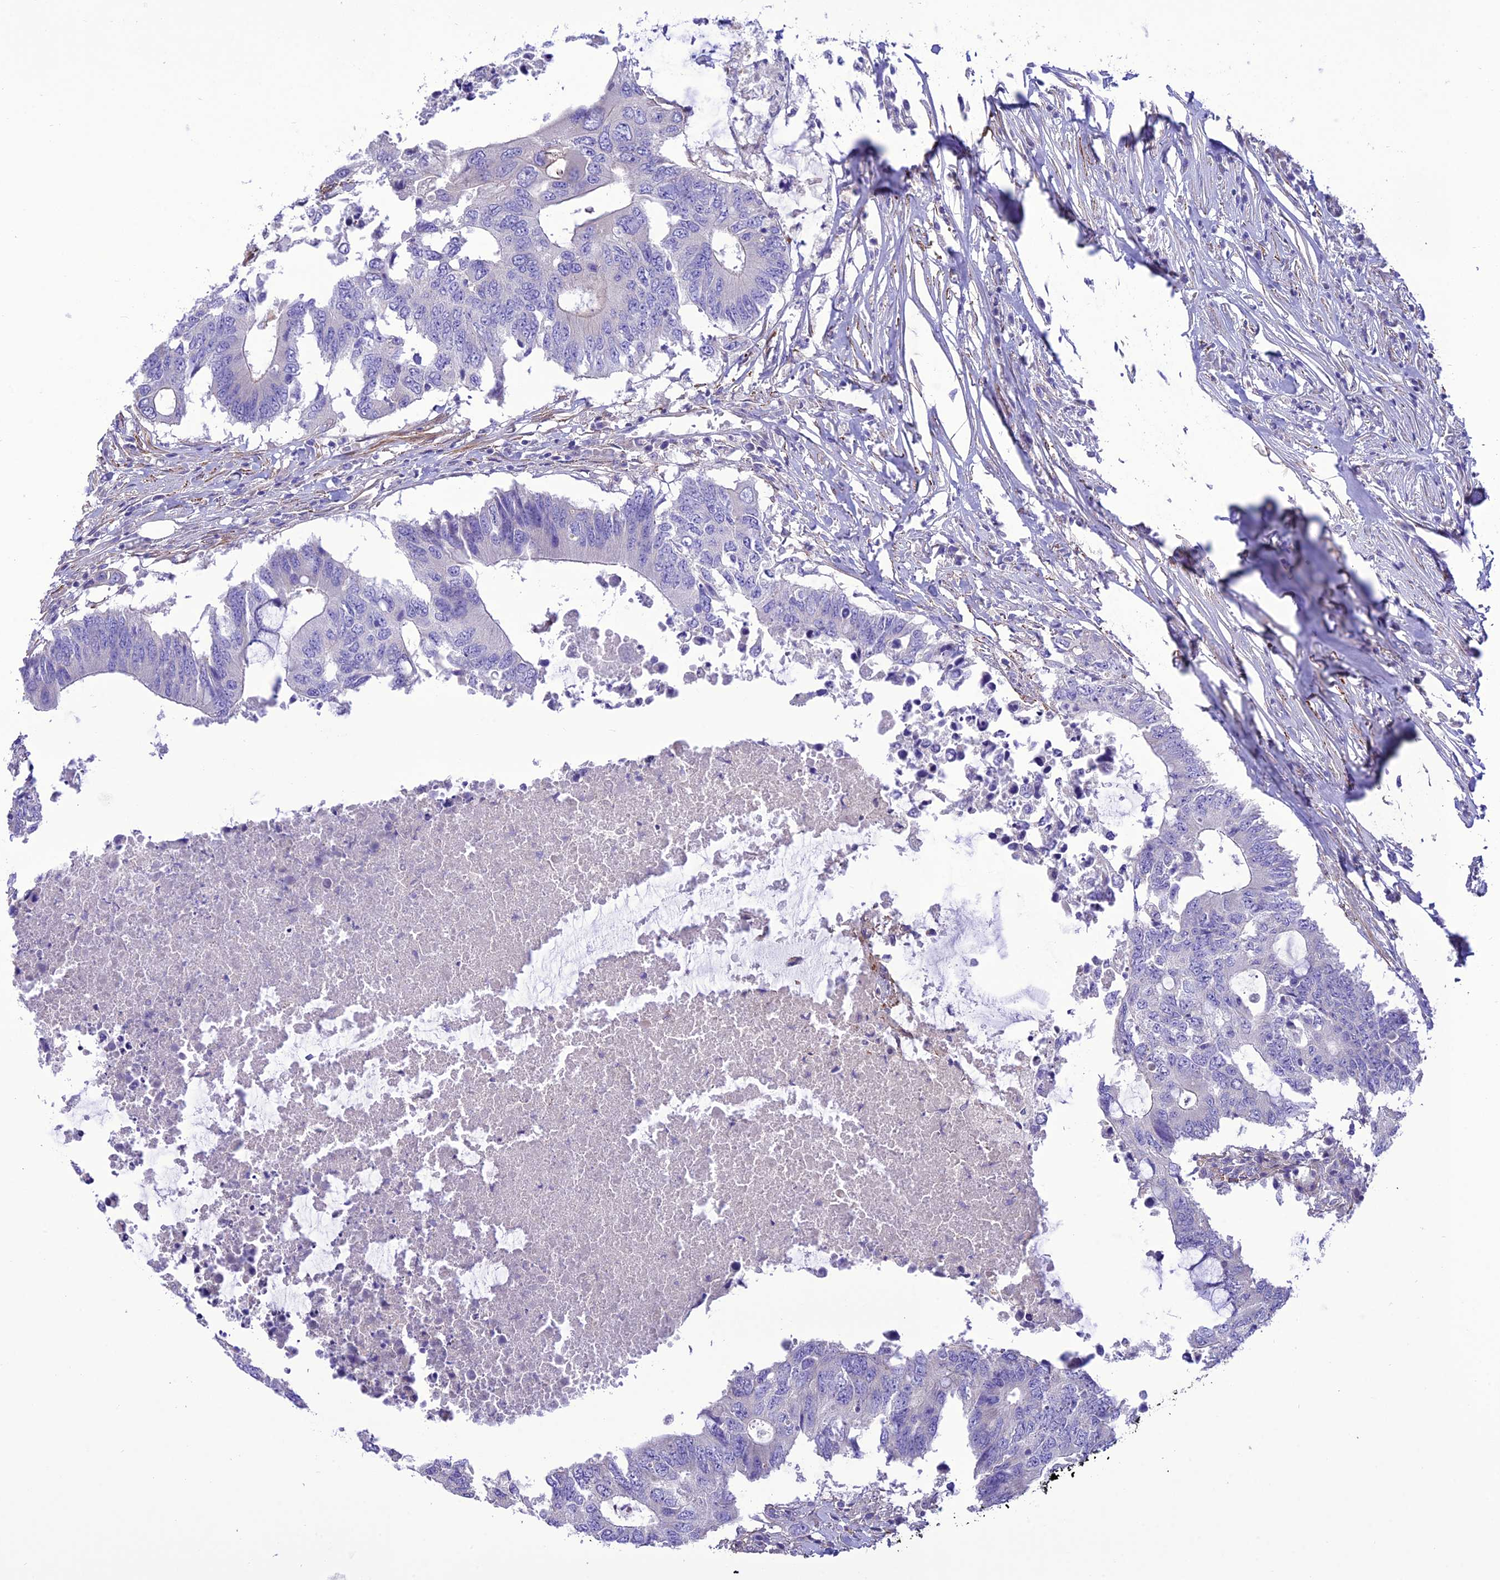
{"staining": {"intensity": "negative", "quantity": "none", "location": "none"}, "tissue": "colorectal cancer", "cell_type": "Tumor cells", "image_type": "cancer", "snomed": [{"axis": "morphology", "description": "Adenocarcinoma, NOS"}, {"axis": "topography", "description": "Colon"}], "caption": "Tumor cells are negative for brown protein staining in adenocarcinoma (colorectal).", "gene": "FRA10AC1", "patient": {"sex": "male", "age": 71}}